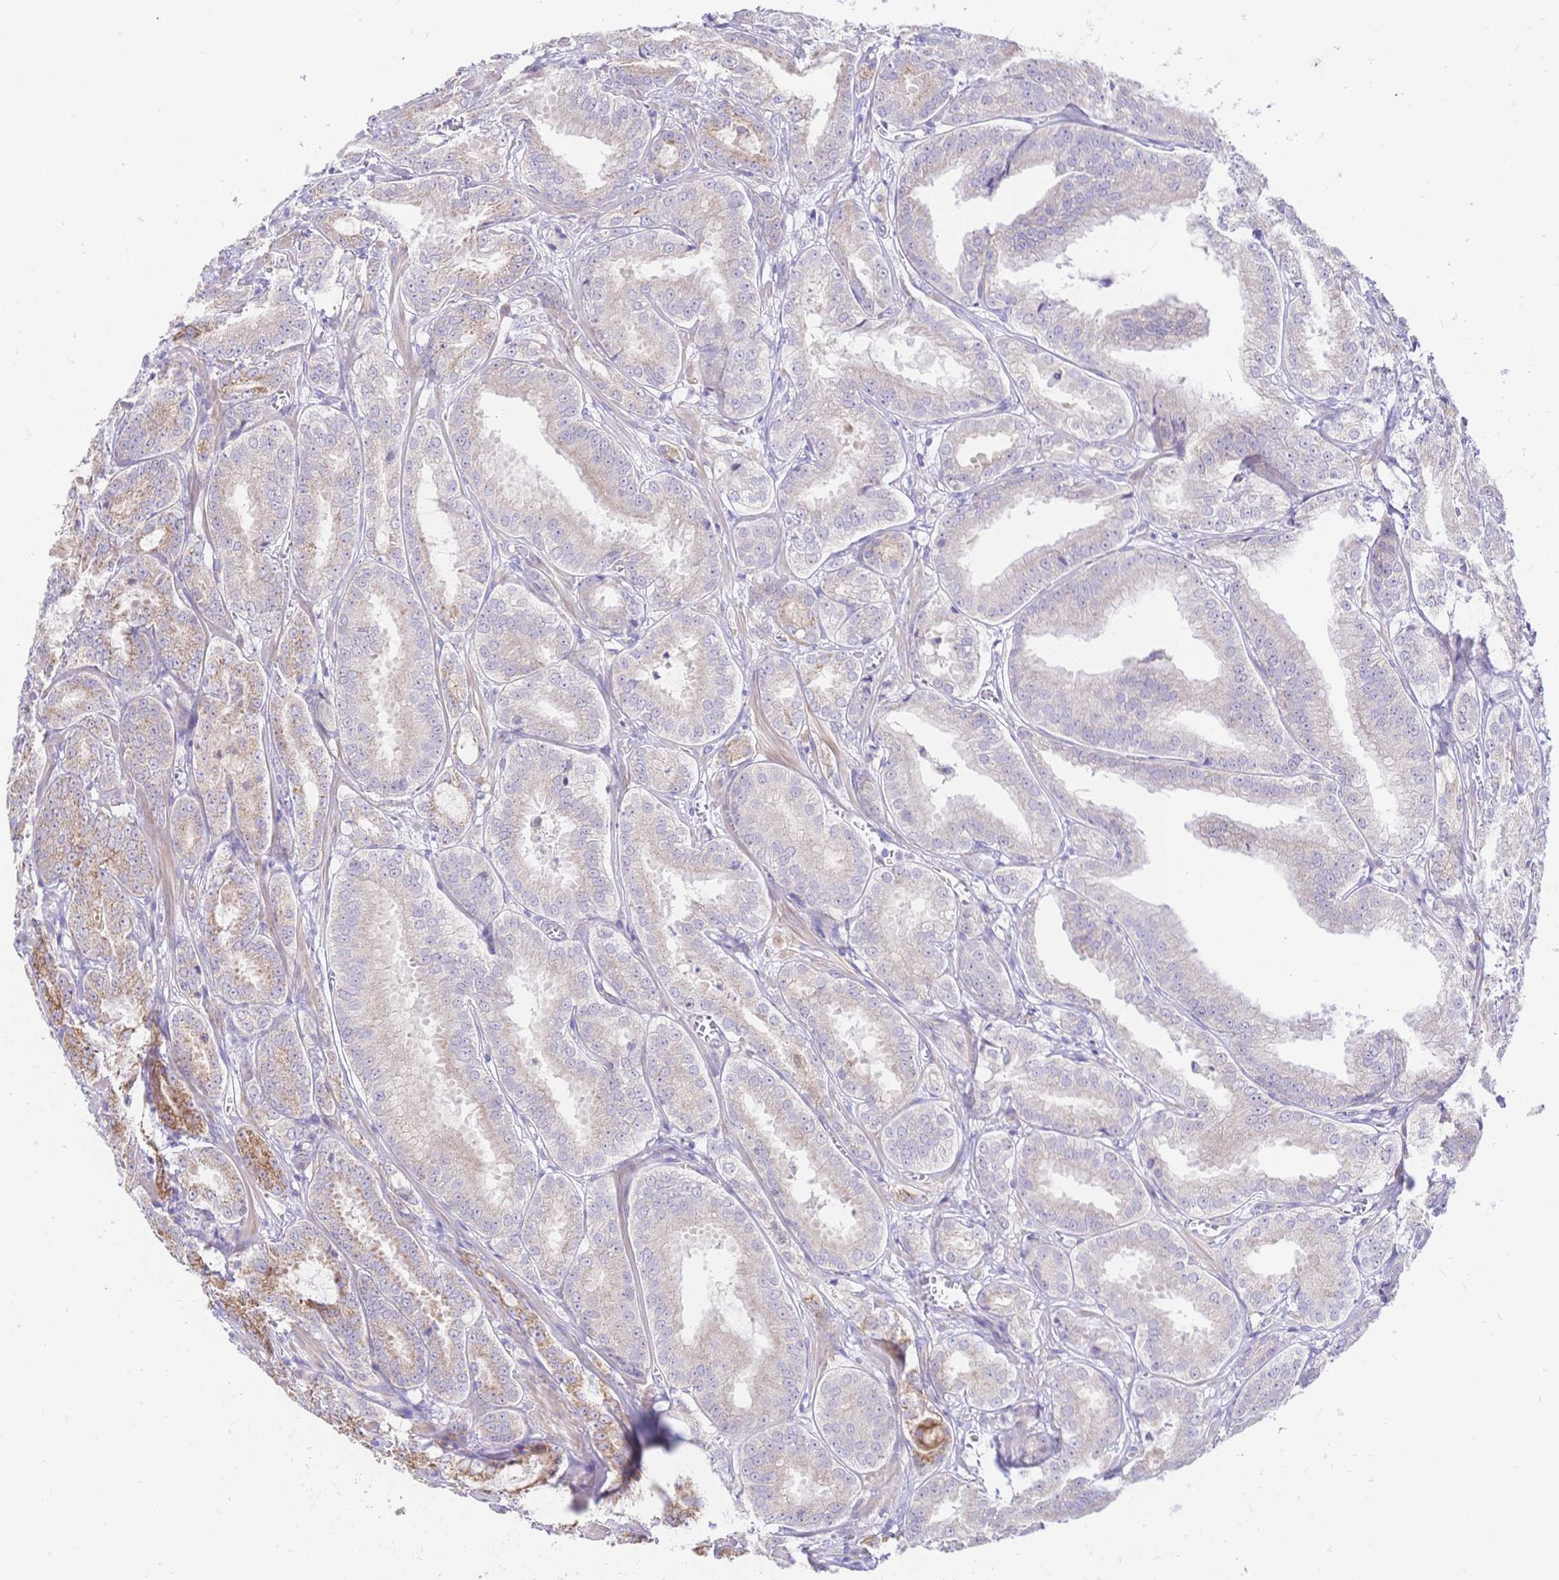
{"staining": {"intensity": "moderate", "quantity": "25%-75%", "location": "cytoplasmic/membranous"}, "tissue": "prostate cancer", "cell_type": "Tumor cells", "image_type": "cancer", "snomed": [{"axis": "morphology", "description": "Adenocarcinoma, High grade"}, {"axis": "topography", "description": "Prostate"}], "caption": "Immunohistochemical staining of human prostate cancer (high-grade adenocarcinoma) displays medium levels of moderate cytoplasmic/membranous expression in approximately 25%-75% of tumor cells. Using DAB (brown) and hematoxylin (blue) stains, captured at high magnification using brightfield microscopy.", "gene": "CLEC18B", "patient": {"sex": "male", "age": 64}}